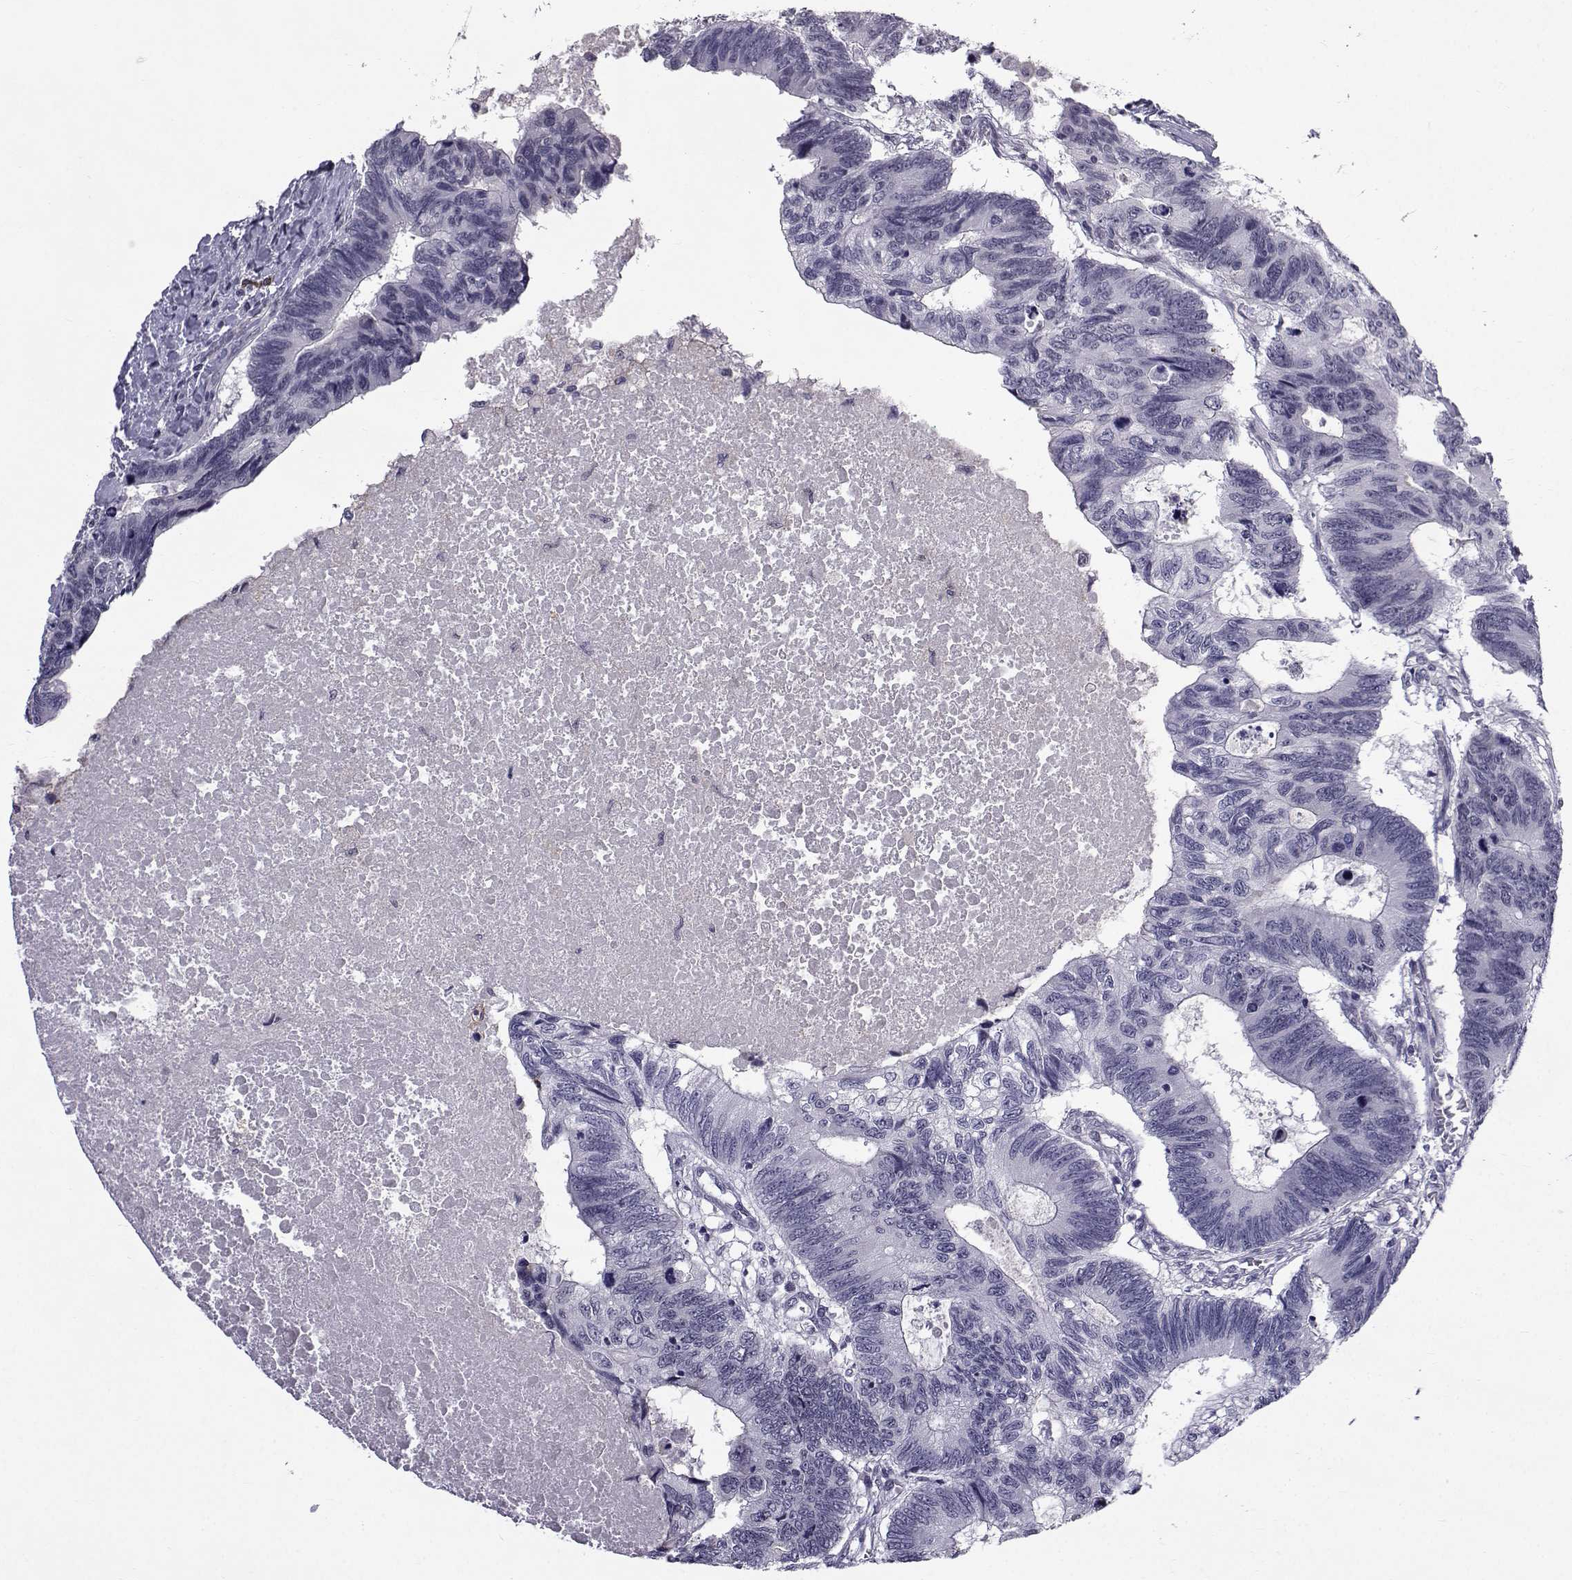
{"staining": {"intensity": "negative", "quantity": "none", "location": "none"}, "tissue": "colorectal cancer", "cell_type": "Tumor cells", "image_type": "cancer", "snomed": [{"axis": "morphology", "description": "Adenocarcinoma, NOS"}, {"axis": "topography", "description": "Colon"}], "caption": "IHC histopathology image of neoplastic tissue: human colorectal cancer stained with DAB (3,3'-diaminobenzidine) demonstrates no significant protein positivity in tumor cells.", "gene": "RBM24", "patient": {"sex": "female", "age": 77}}